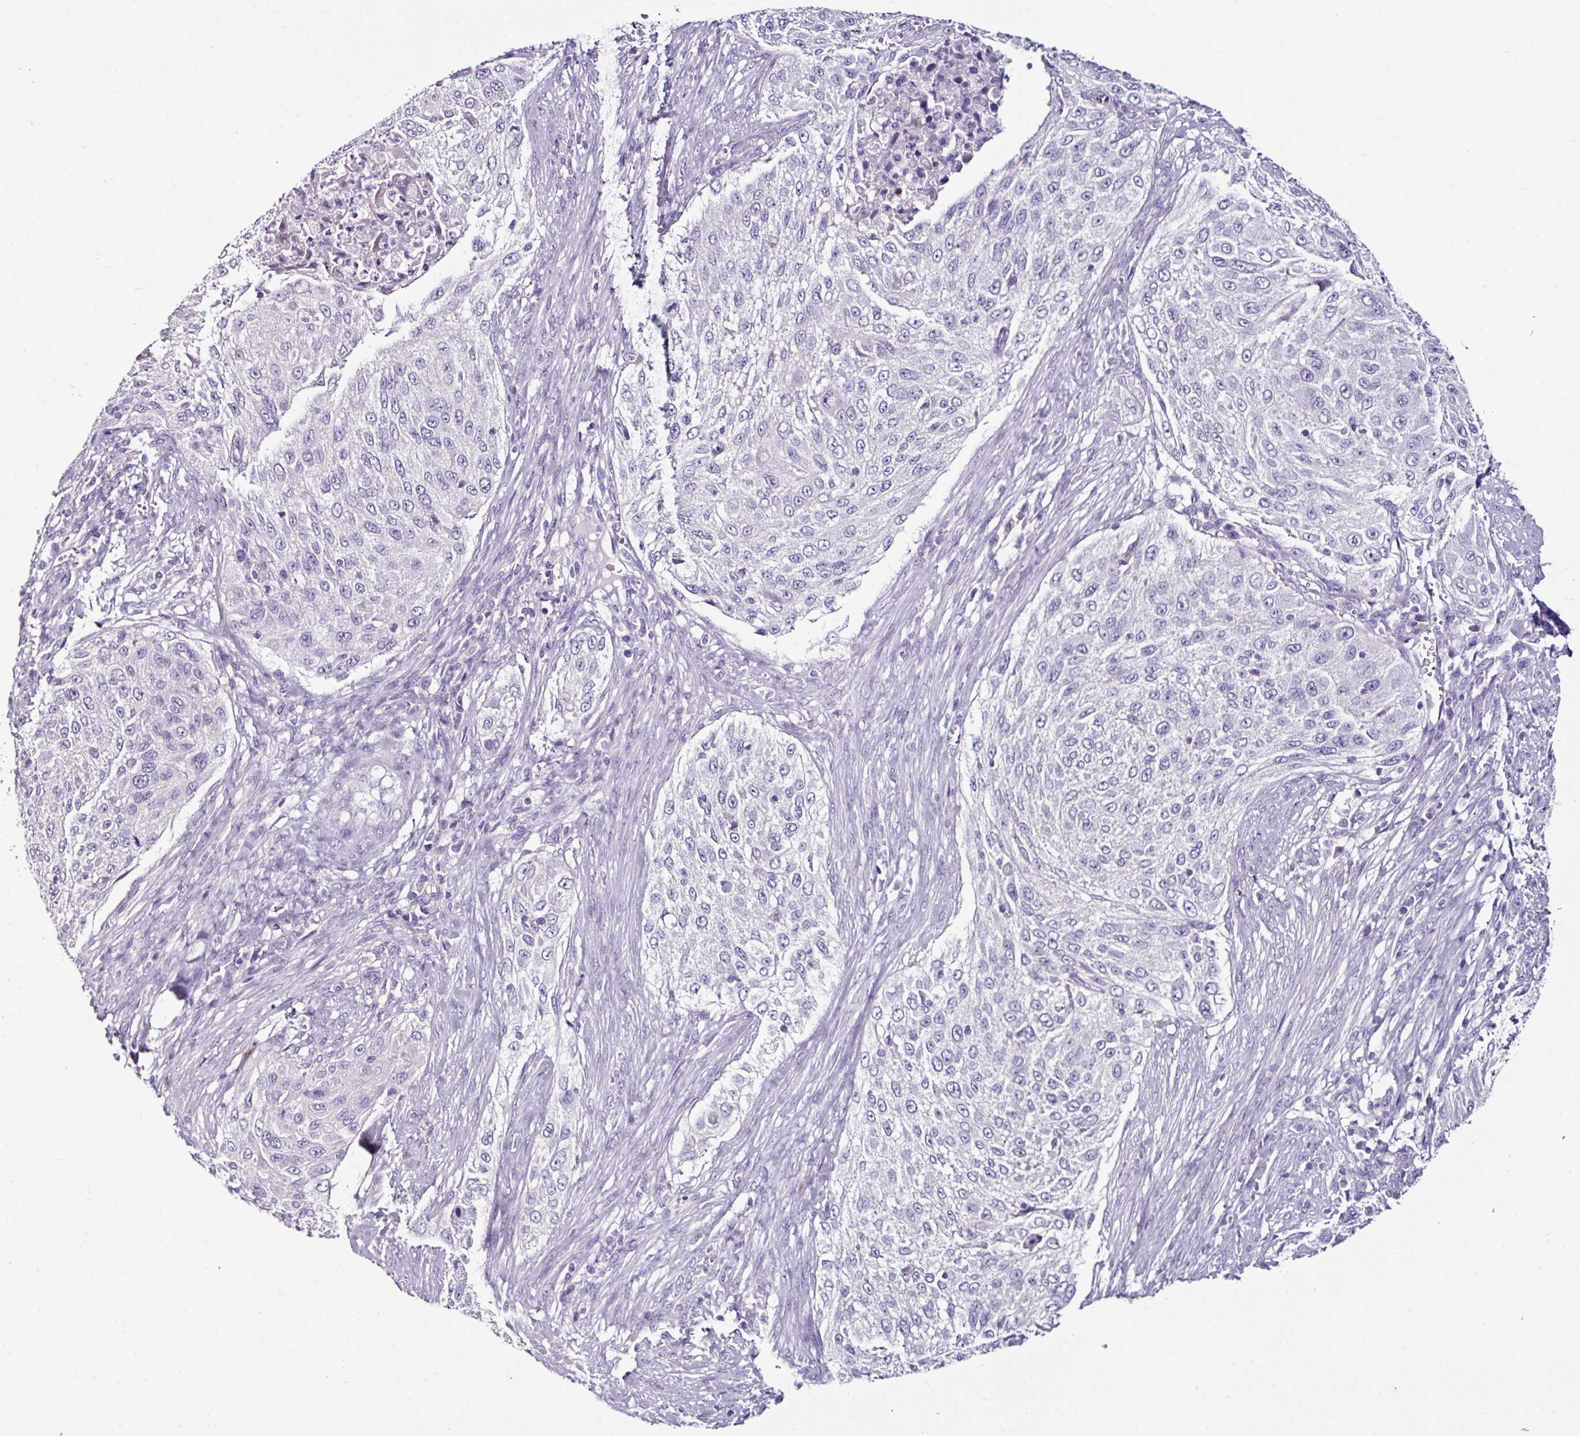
{"staining": {"intensity": "negative", "quantity": "none", "location": "none"}, "tissue": "cervical cancer", "cell_type": "Tumor cells", "image_type": "cancer", "snomed": [{"axis": "morphology", "description": "Squamous cell carcinoma, NOS"}, {"axis": "topography", "description": "Cervix"}], "caption": "DAB immunohistochemical staining of human squamous cell carcinoma (cervical) demonstrates no significant positivity in tumor cells. (DAB immunohistochemistry visualized using brightfield microscopy, high magnification).", "gene": "GLP2R", "patient": {"sex": "female", "age": 42}}